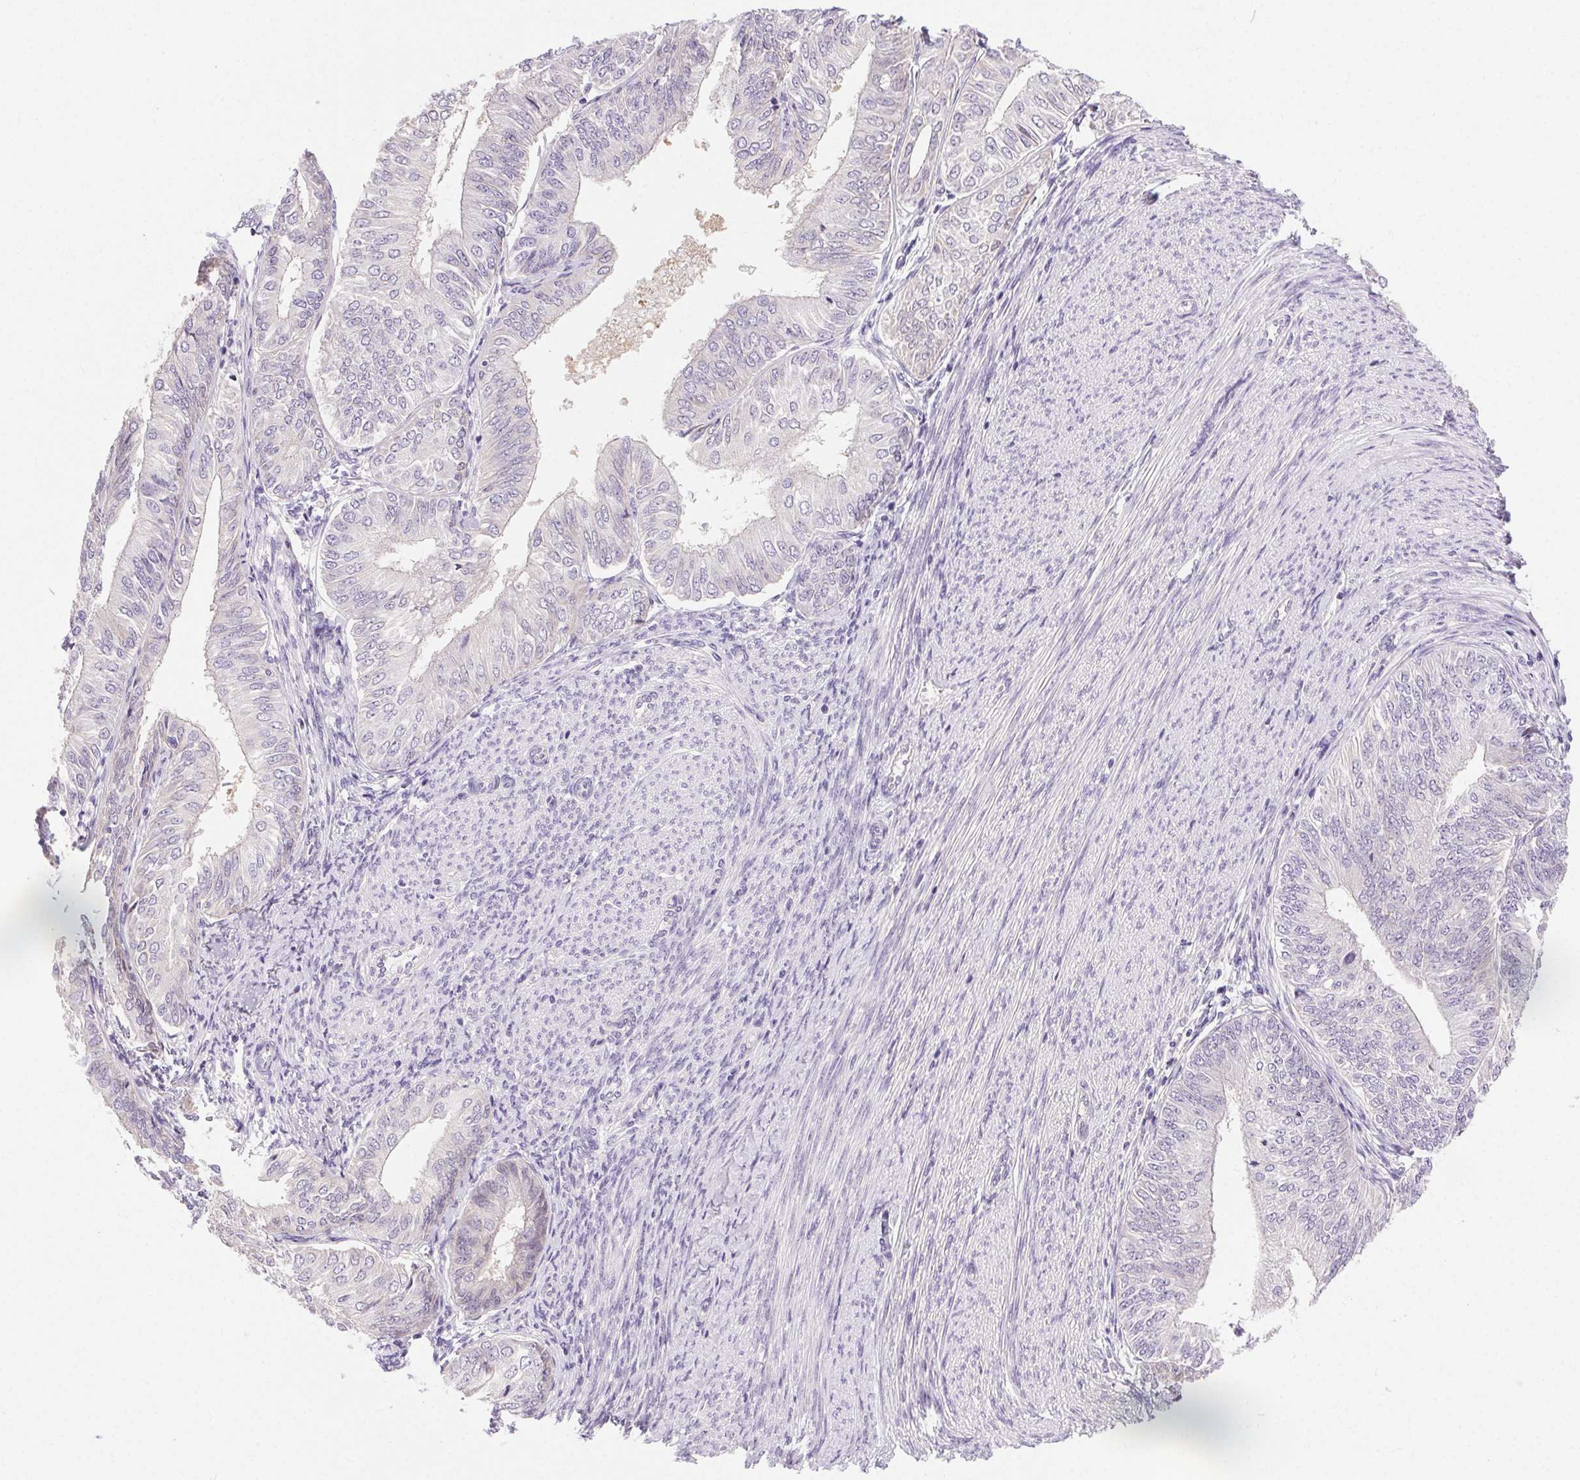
{"staining": {"intensity": "negative", "quantity": "none", "location": "none"}, "tissue": "endometrial cancer", "cell_type": "Tumor cells", "image_type": "cancer", "snomed": [{"axis": "morphology", "description": "Adenocarcinoma, NOS"}, {"axis": "topography", "description": "Endometrium"}], "caption": "Immunohistochemistry (IHC) image of adenocarcinoma (endometrial) stained for a protein (brown), which demonstrates no staining in tumor cells.", "gene": "SYT11", "patient": {"sex": "female", "age": 58}}